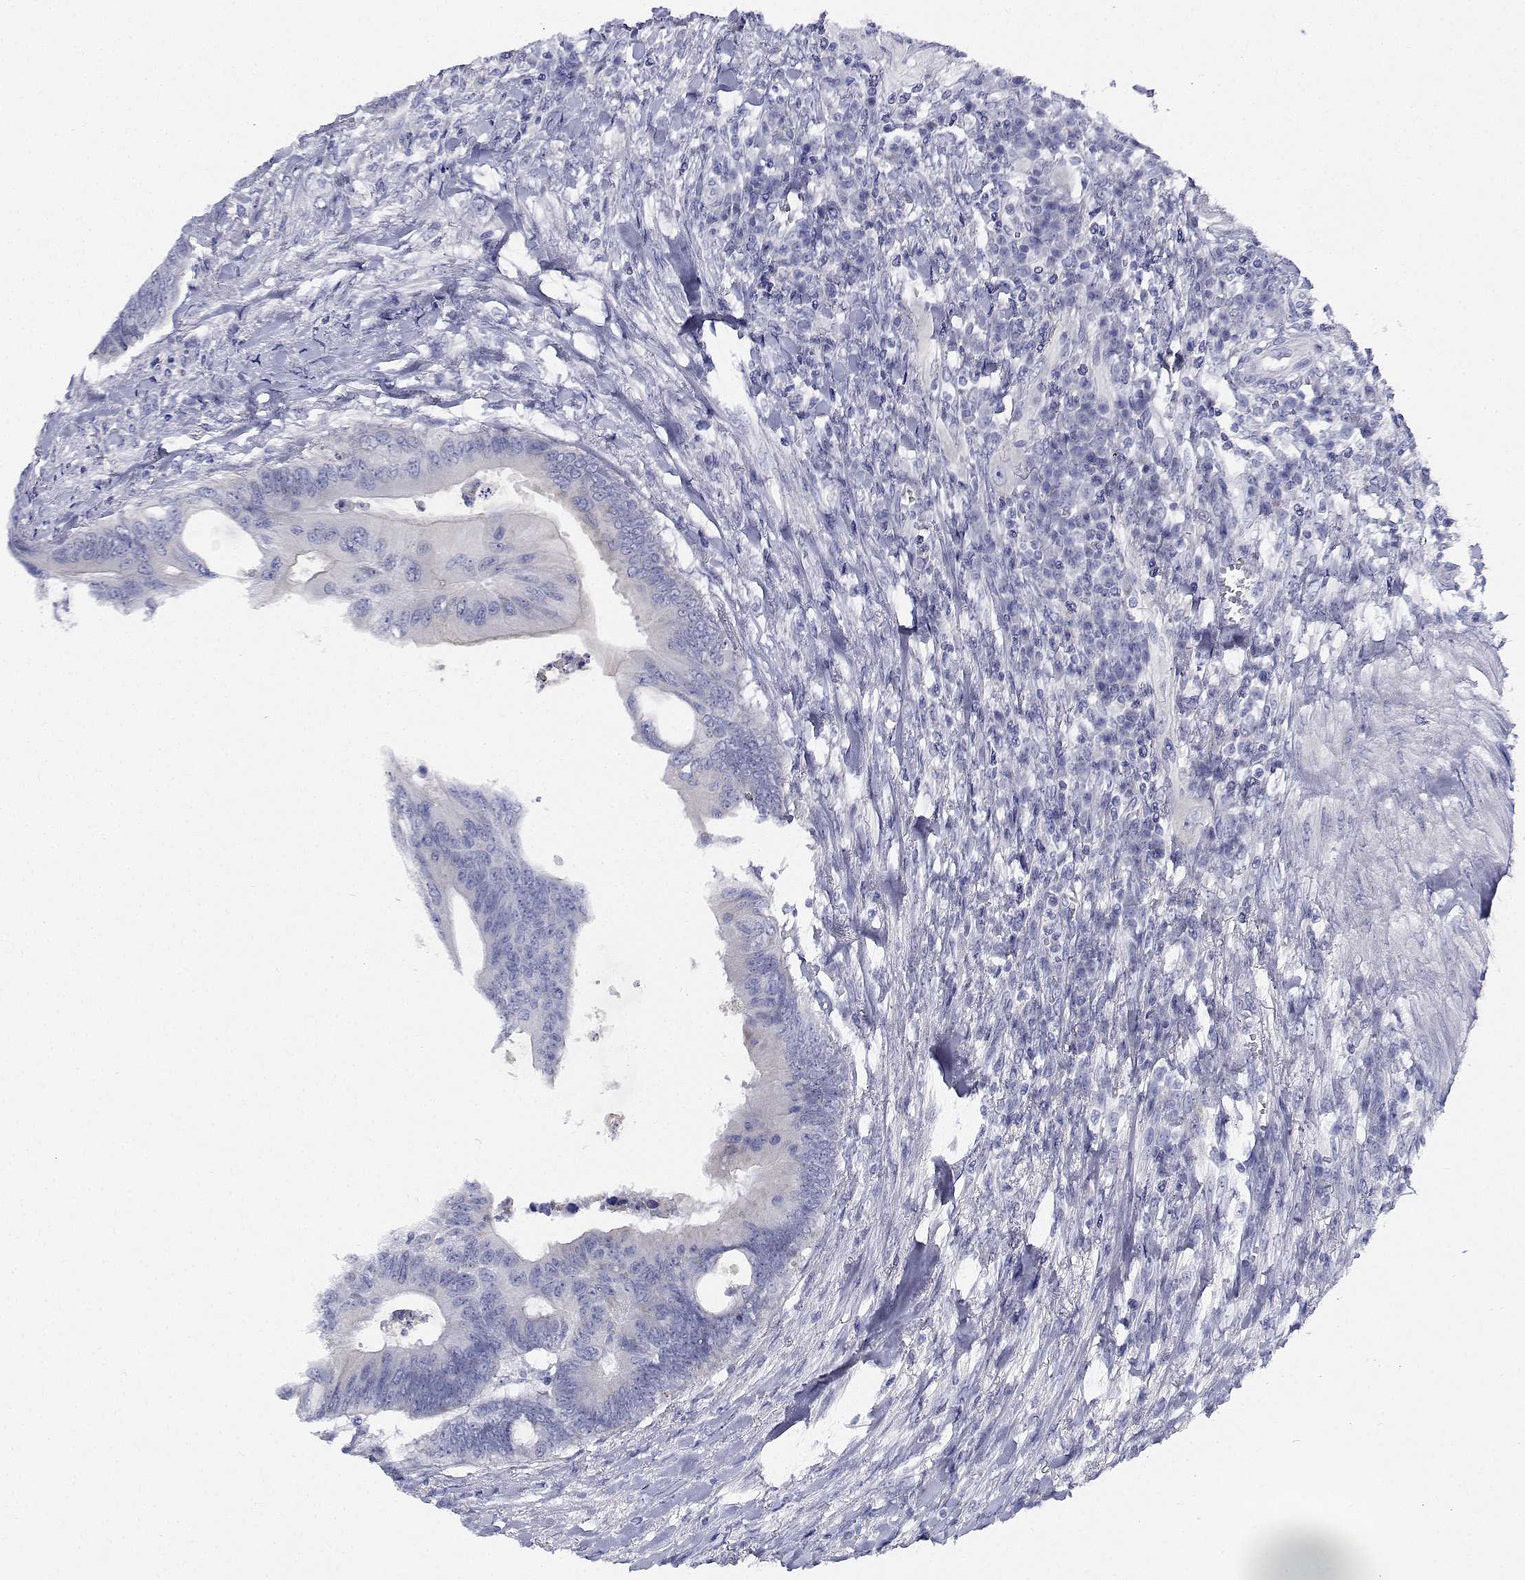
{"staining": {"intensity": "negative", "quantity": "none", "location": "none"}, "tissue": "colorectal cancer", "cell_type": "Tumor cells", "image_type": "cancer", "snomed": [{"axis": "morphology", "description": "Adenocarcinoma, NOS"}, {"axis": "topography", "description": "Colon"}], "caption": "Immunohistochemistry micrograph of neoplastic tissue: colorectal adenocarcinoma stained with DAB demonstrates no significant protein positivity in tumor cells.", "gene": "CDHR3", "patient": {"sex": "male", "age": 65}}